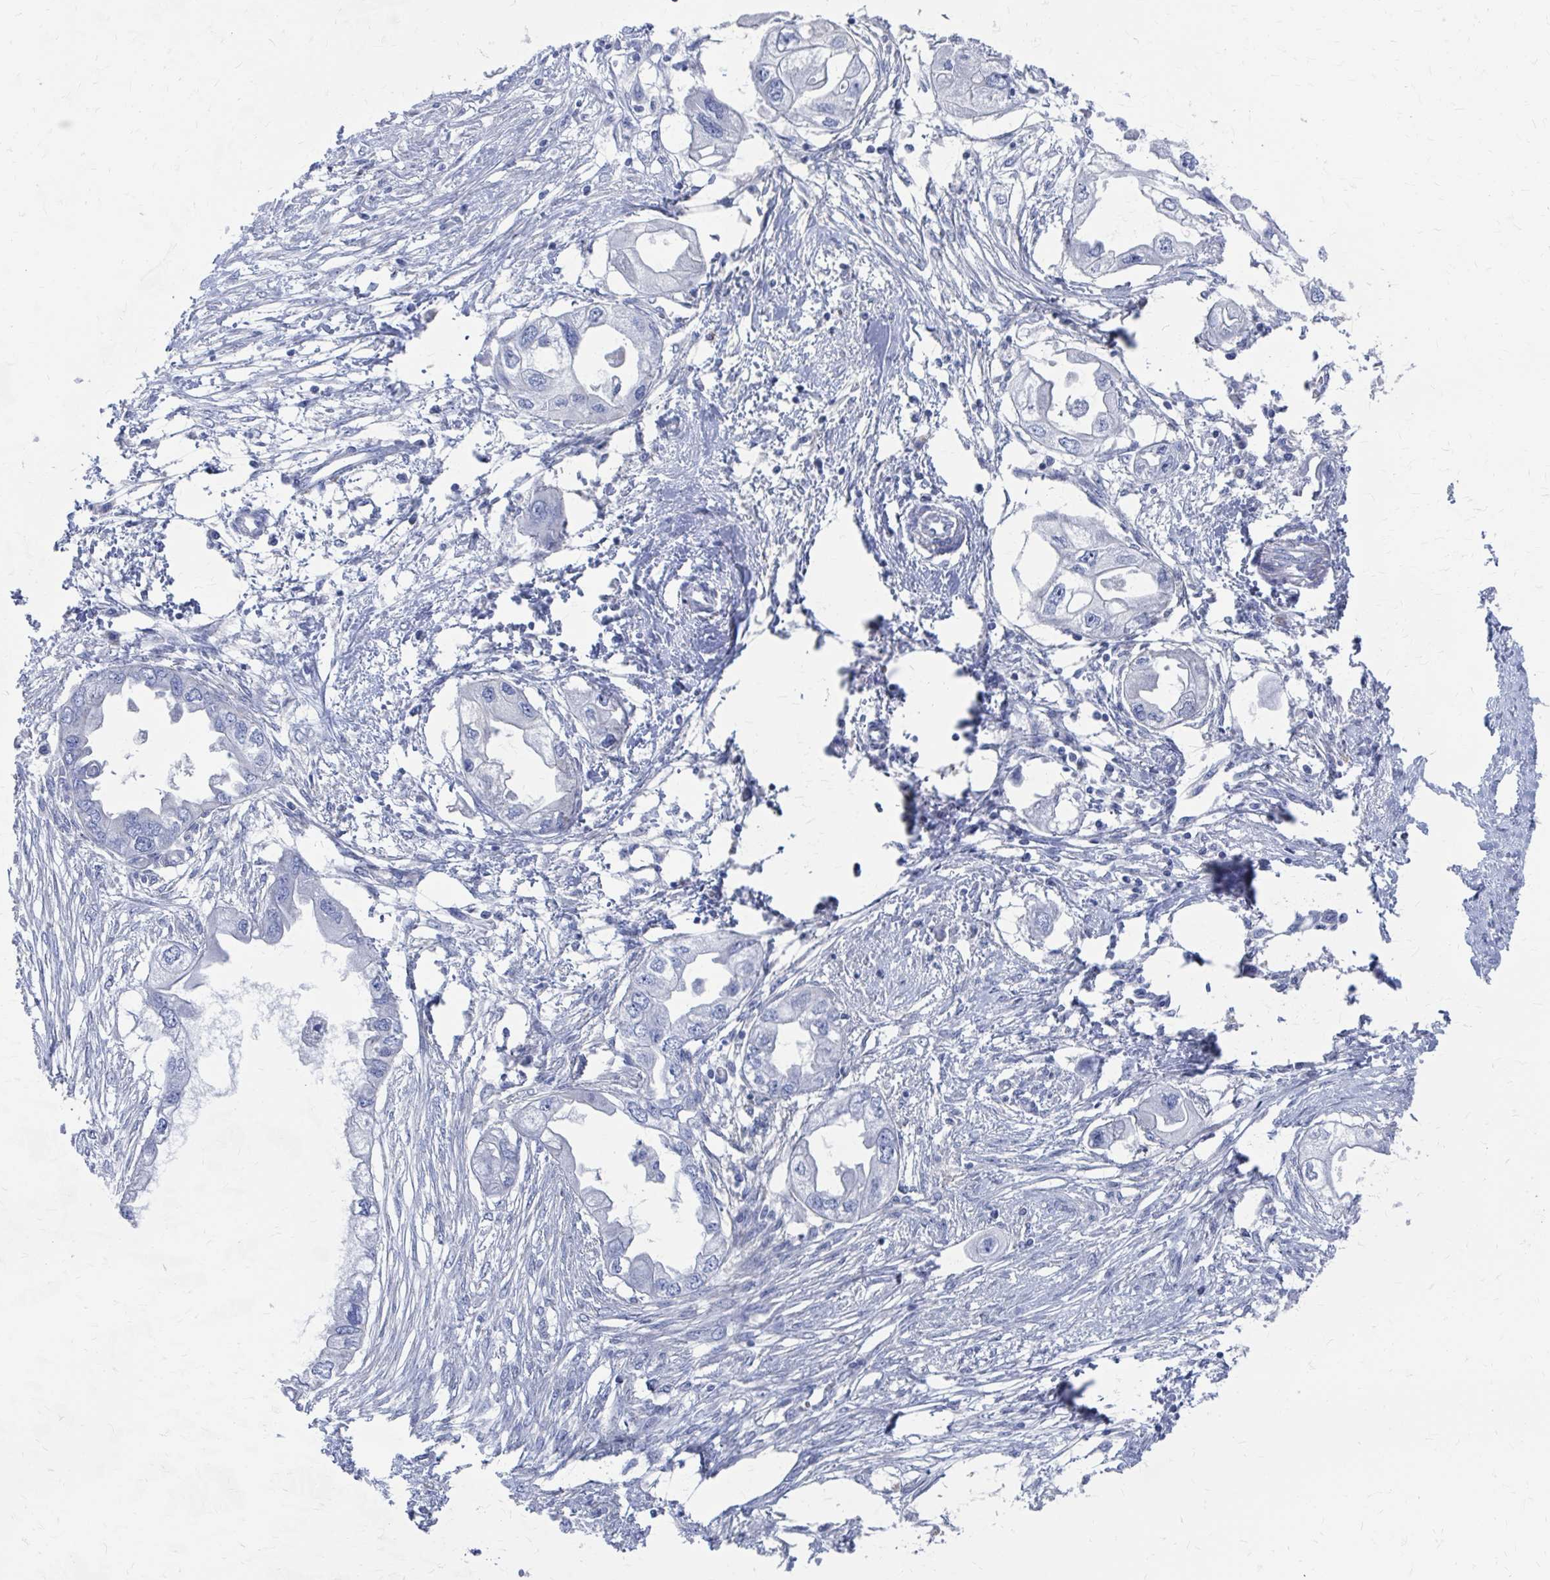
{"staining": {"intensity": "negative", "quantity": "none", "location": "none"}, "tissue": "endometrial cancer", "cell_type": "Tumor cells", "image_type": "cancer", "snomed": [{"axis": "morphology", "description": "Adenocarcinoma, NOS"}, {"axis": "morphology", "description": "Adenocarcinoma, metastatic, NOS"}, {"axis": "topography", "description": "Adipose tissue"}, {"axis": "topography", "description": "Endometrium"}], "caption": "Immunohistochemistry micrograph of endometrial cancer (adenocarcinoma) stained for a protein (brown), which exhibits no expression in tumor cells.", "gene": "PLEKHG7", "patient": {"sex": "female", "age": 67}}